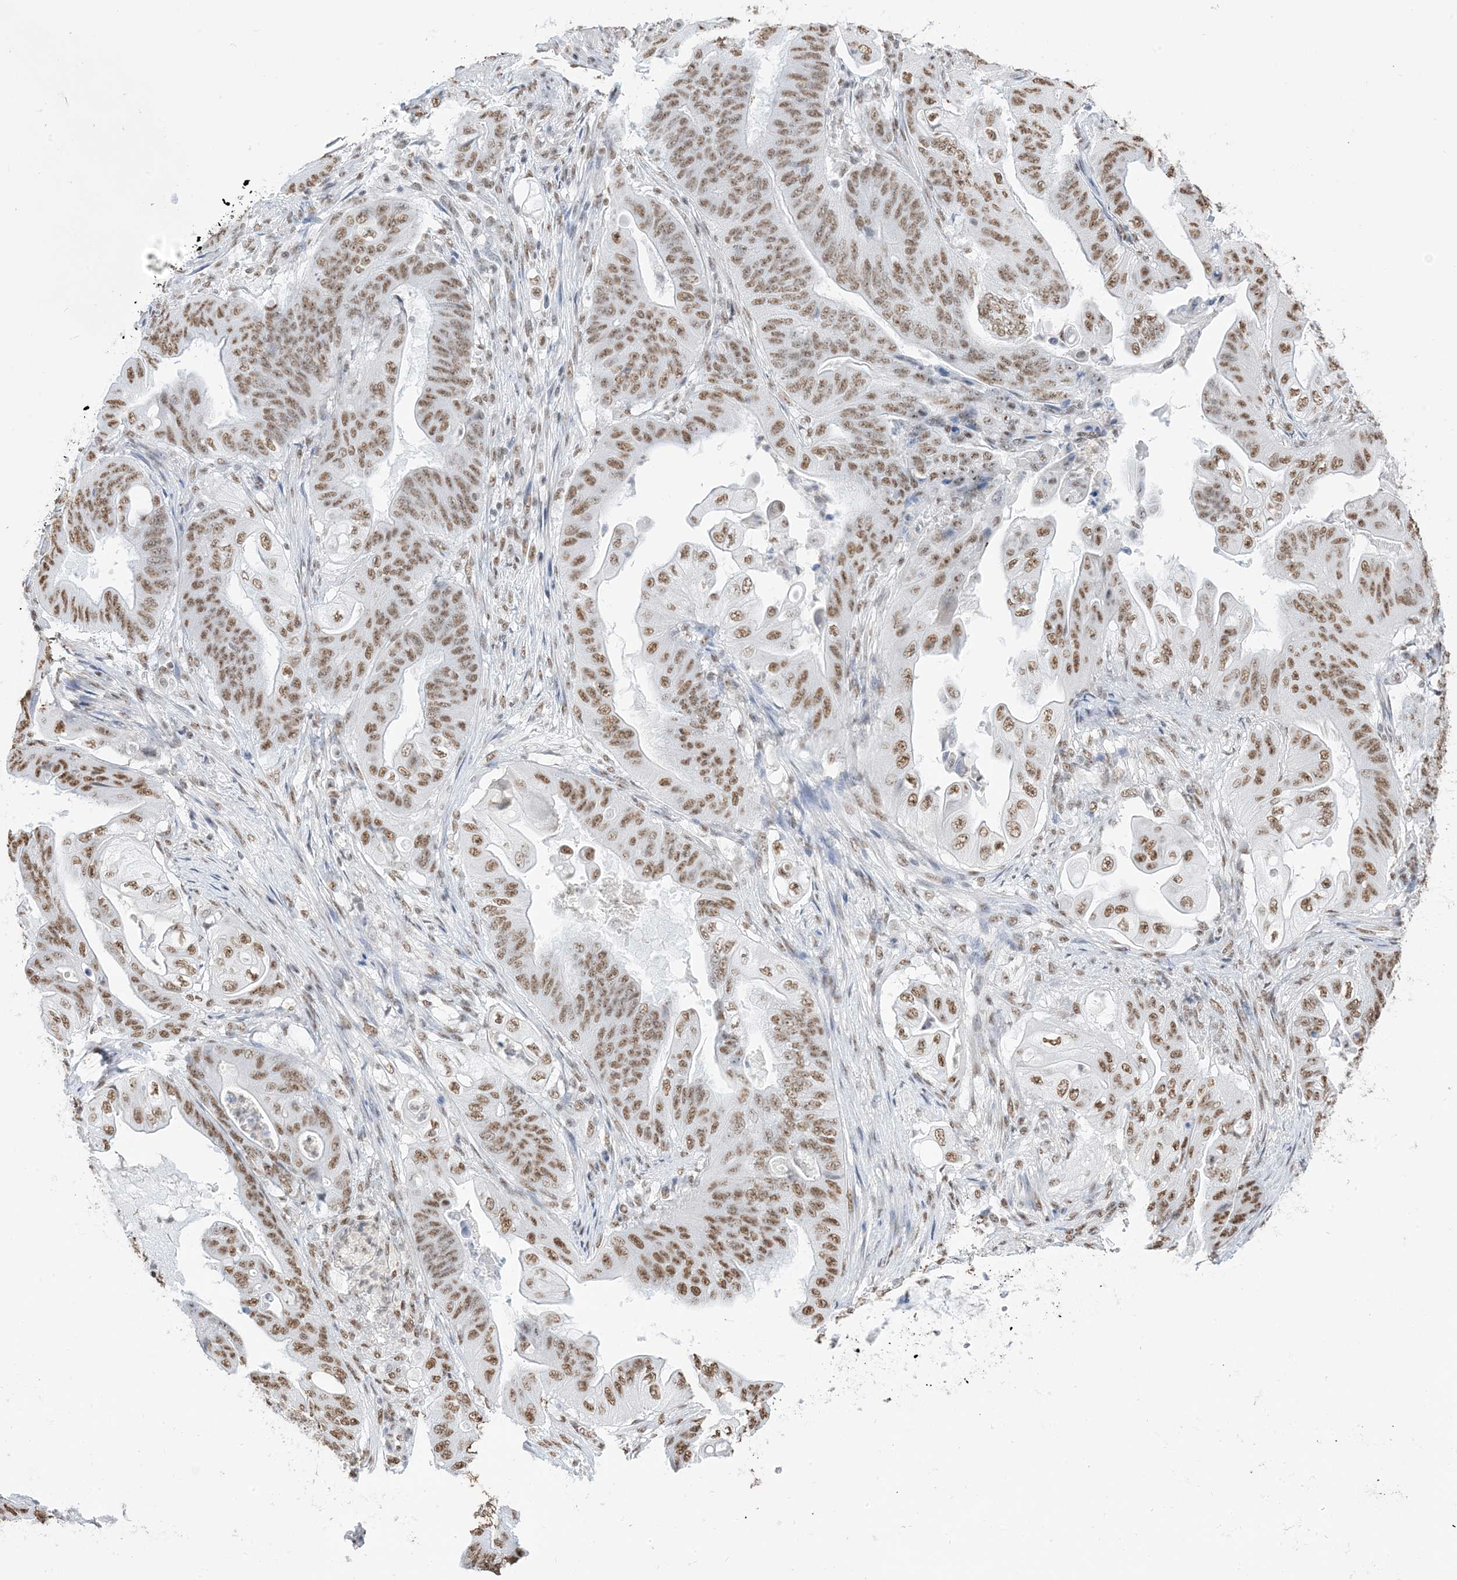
{"staining": {"intensity": "moderate", "quantity": ">75%", "location": "nuclear"}, "tissue": "stomach cancer", "cell_type": "Tumor cells", "image_type": "cancer", "snomed": [{"axis": "morphology", "description": "Adenocarcinoma, NOS"}, {"axis": "topography", "description": "Stomach"}], "caption": "The histopathology image demonstrates a brown stain indicating the presence of a protein in the nuclear of tumor cells in adenocarcinoma (stomach).", "gene": "ZNF792", "patient": {"sex": "female", "age": 73}}